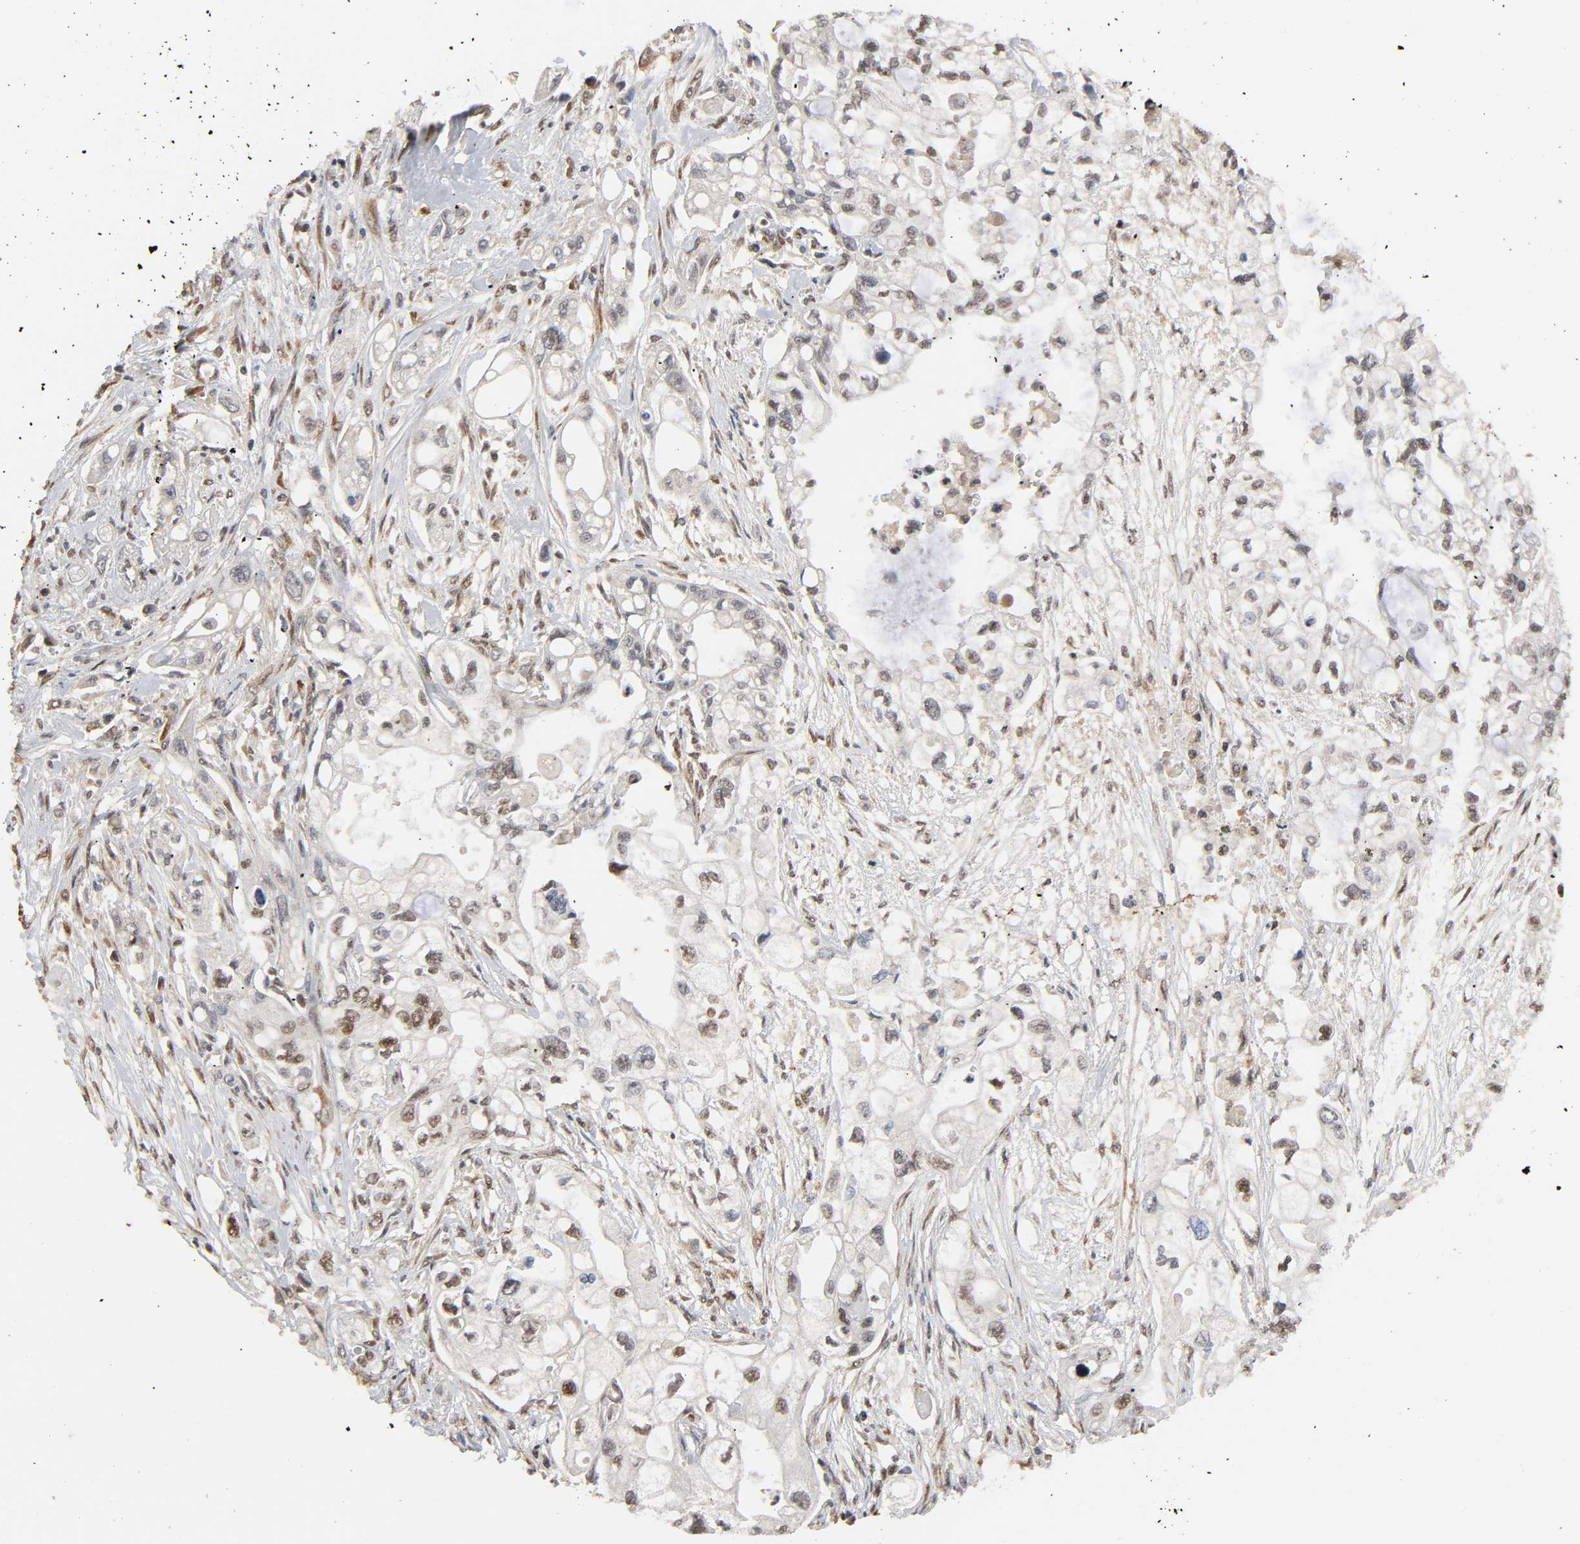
{"staining": {"intensity": "moderate", "quantity": ">75%", "location": "cytoplasmic/membranous,nuclear"}, "tissue": "pancreatic cancer", "cell_type": "Tumor cells", "image_type": "cancer", "snomed": [{"axis": "morphology", "description": "Normal tissue, NOS"}, {"axis": "topography", "description": "Pancreas"}], "caption": "Protein expression analysis of human pancreatic cancer reveals moderate cytoplasmic/membranous and nuclear expression in about >75% of tumor cells.", "gene": "ZNF384", "patient": {"sex": "male", "age": 42}}